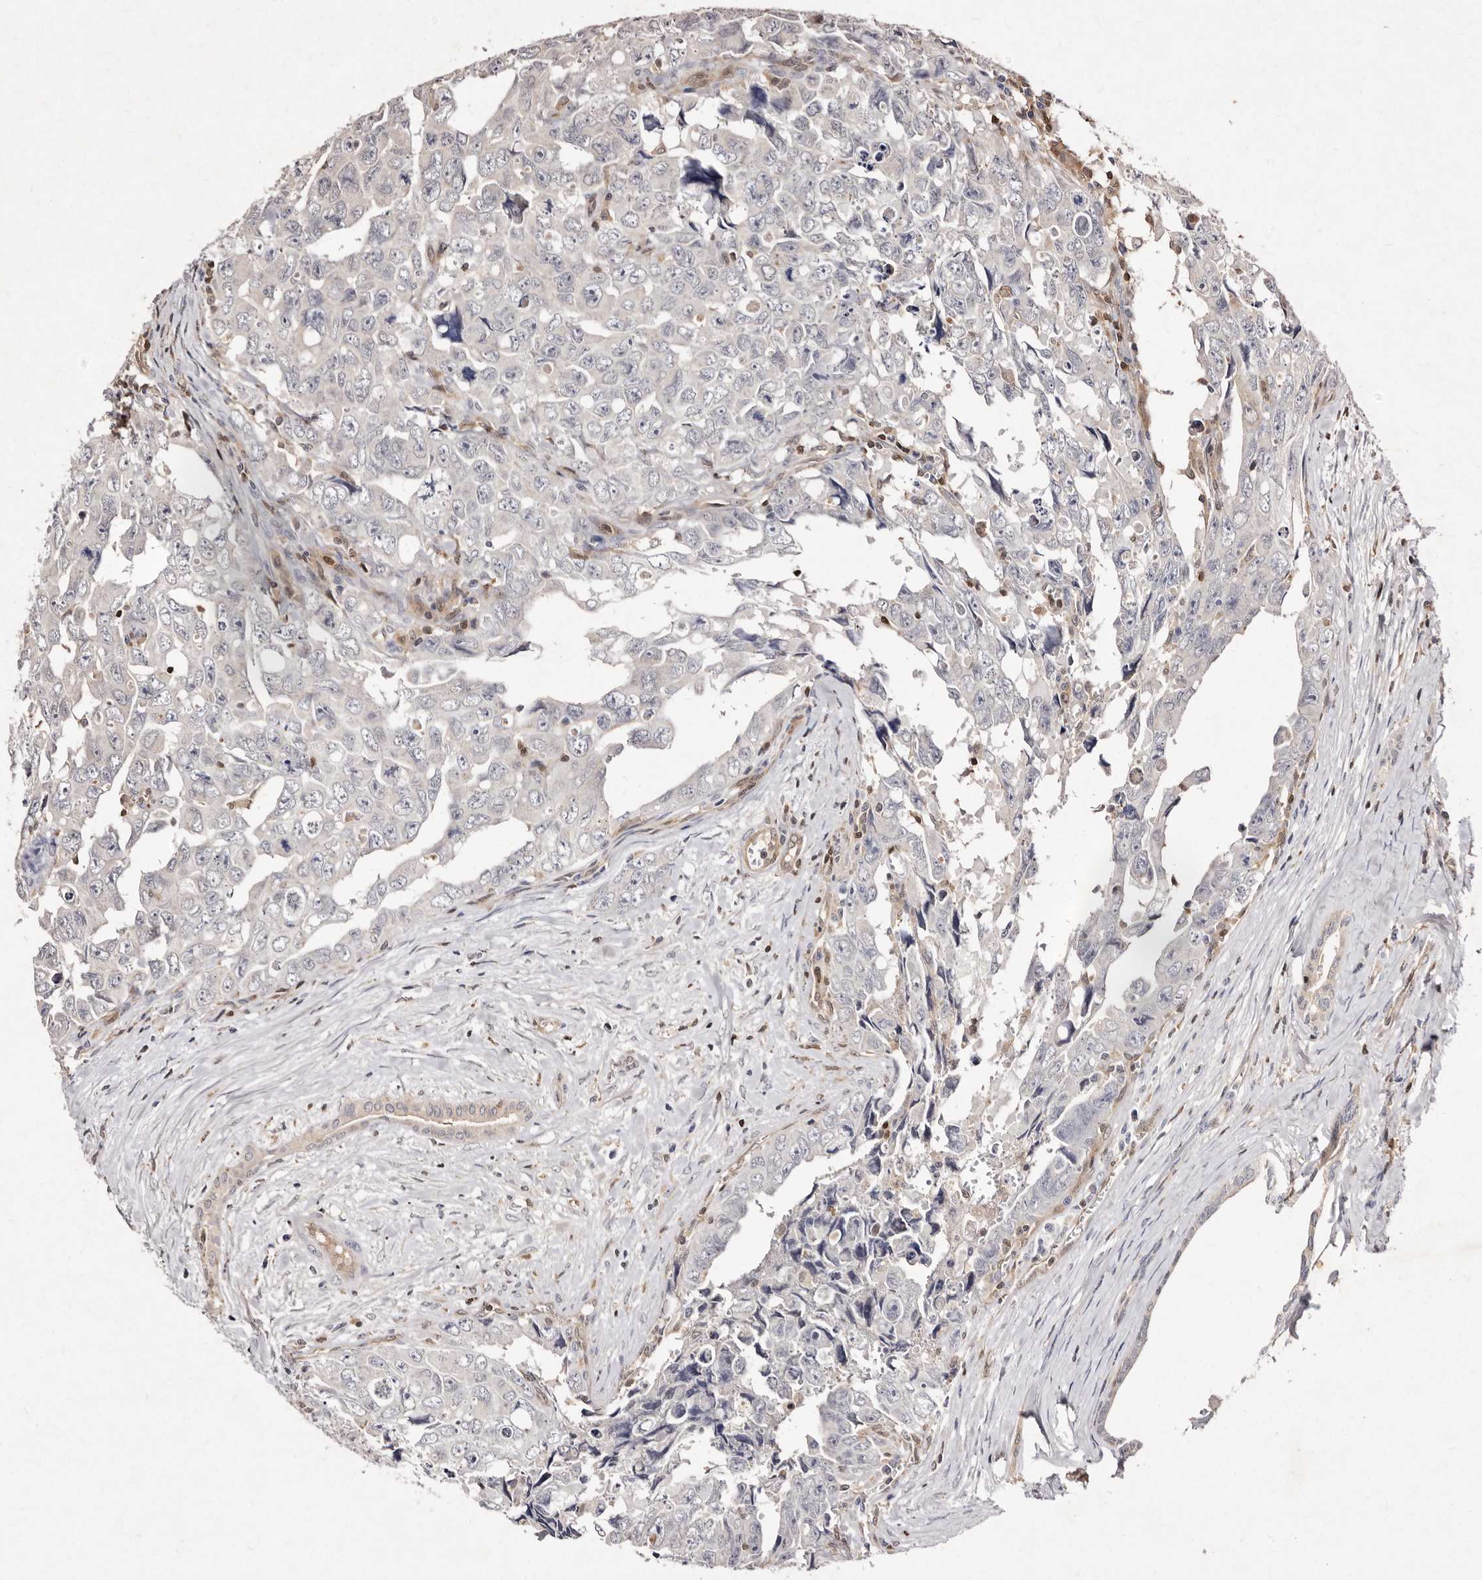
{"staining": {"intensity": "negative", "quantity": "none", "location": "none"}, "tissue": "testis cancer", "cell_type": "Tumor cells", "image_type": "cancer", "snomed": [{"axis": "morphology", "description": "Carcinoma, Embryonal, NOS"}, {"axis": "topography", "description": "Testis"}], "caption": "Immunohistochemical staining of human testis cancer (embryonal carcinoma) exhibits no significant expression in tumor cells.", "gene": "GIMAP4", "patient": {"sex": "male", "age": 28}}